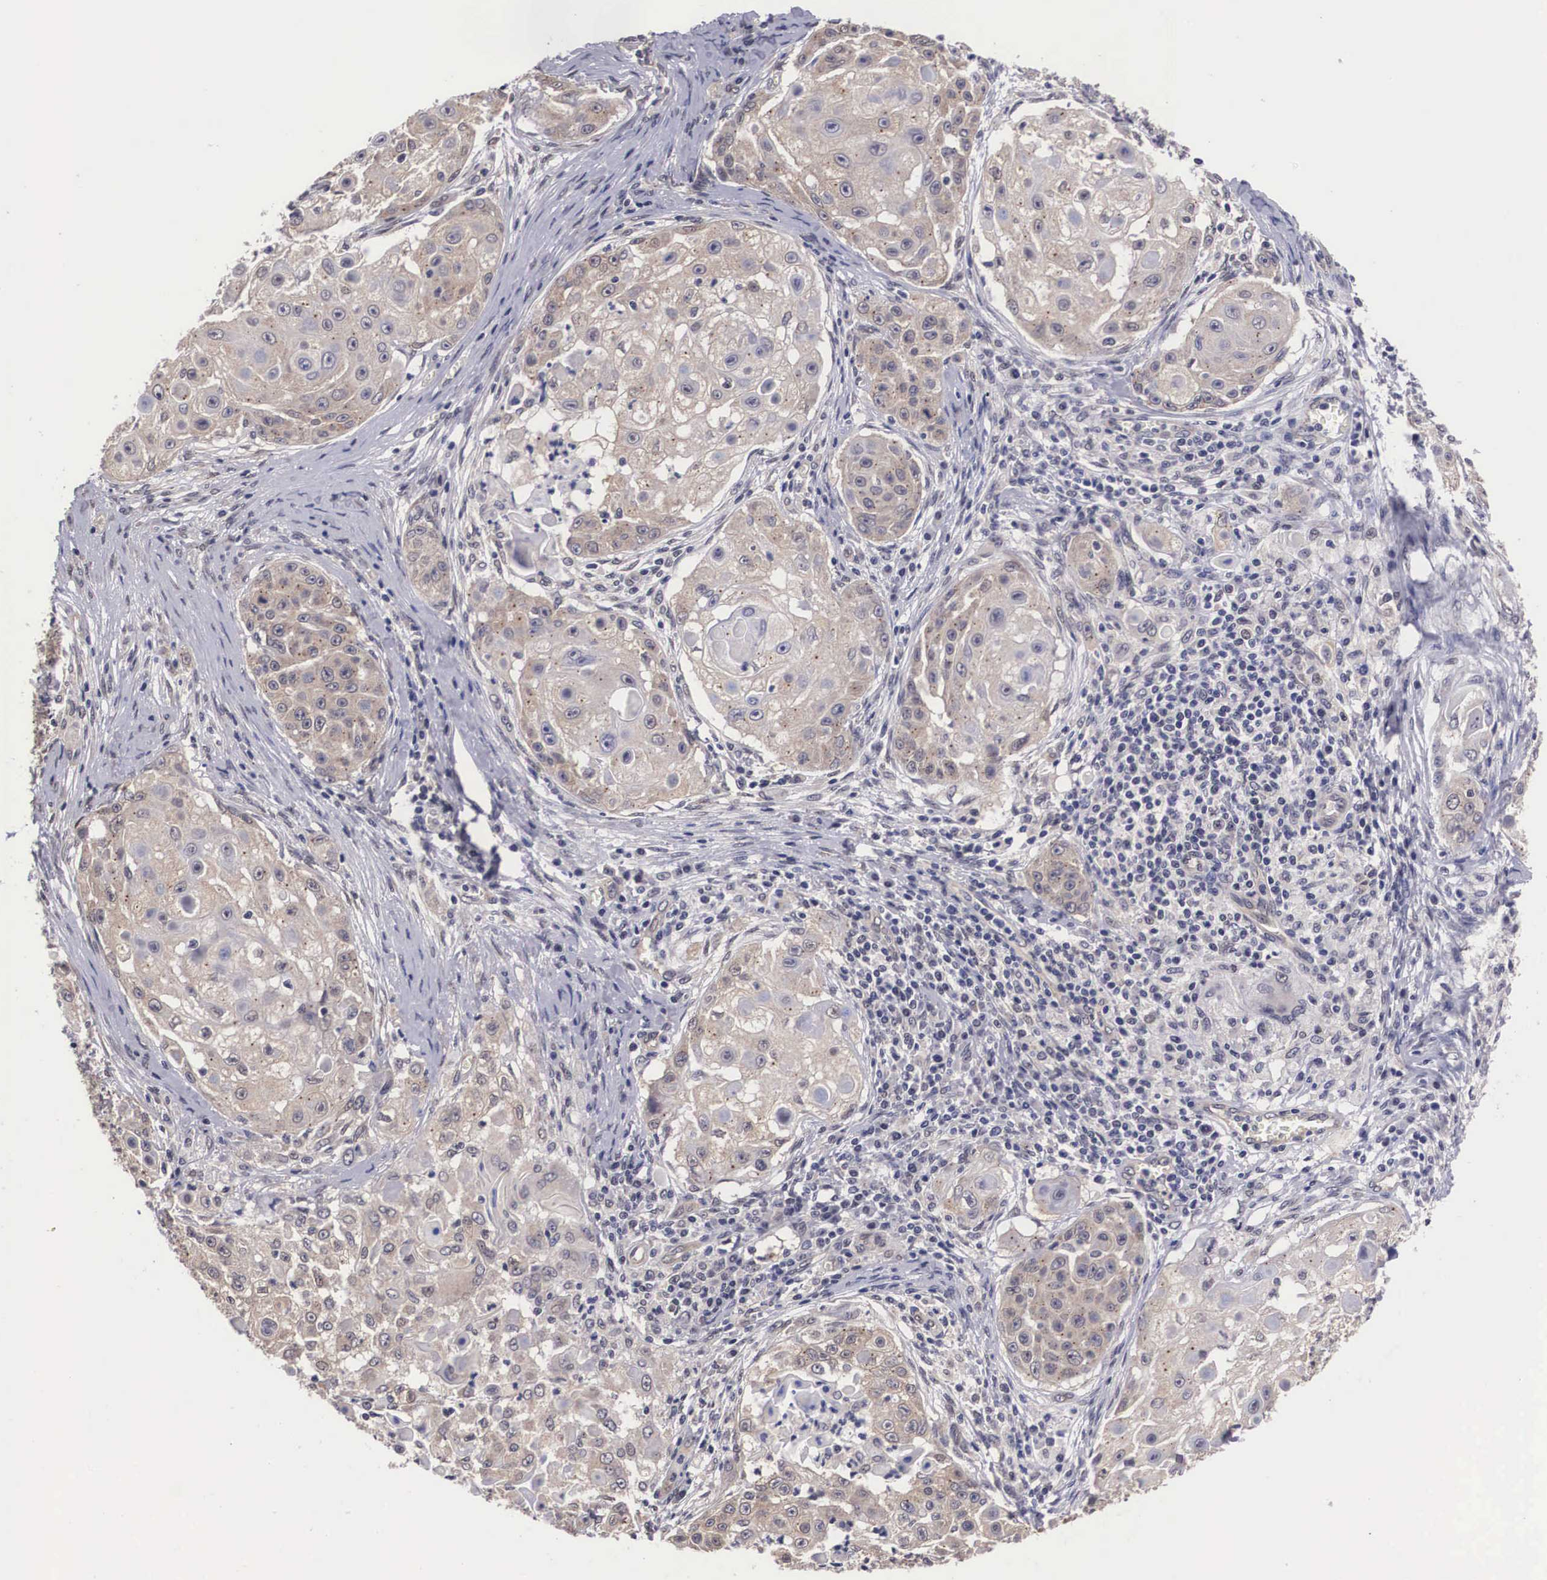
{"staining": {"intensity": "weak", "quantity": "25%-75%", "location": "cytoplasmic/membranous"}, "tissue": "skin cancer", "cell_type": "Tumor cells", "image_type": "cancer", "snomed": [{"axis": "morphology", "description": "Squamous cell carcinoma, NOS"}, {"axis": "topography", "description": "Skin"}], "caption": "A histopathology image showing weak cytoplasmic/membranous staining in about 25%-75% of tumor cells in skin cancer, as visualized by brown immunohistochemical staining.", "gene": "OTX2", "patient": {"sex": "female", "age": 57}}